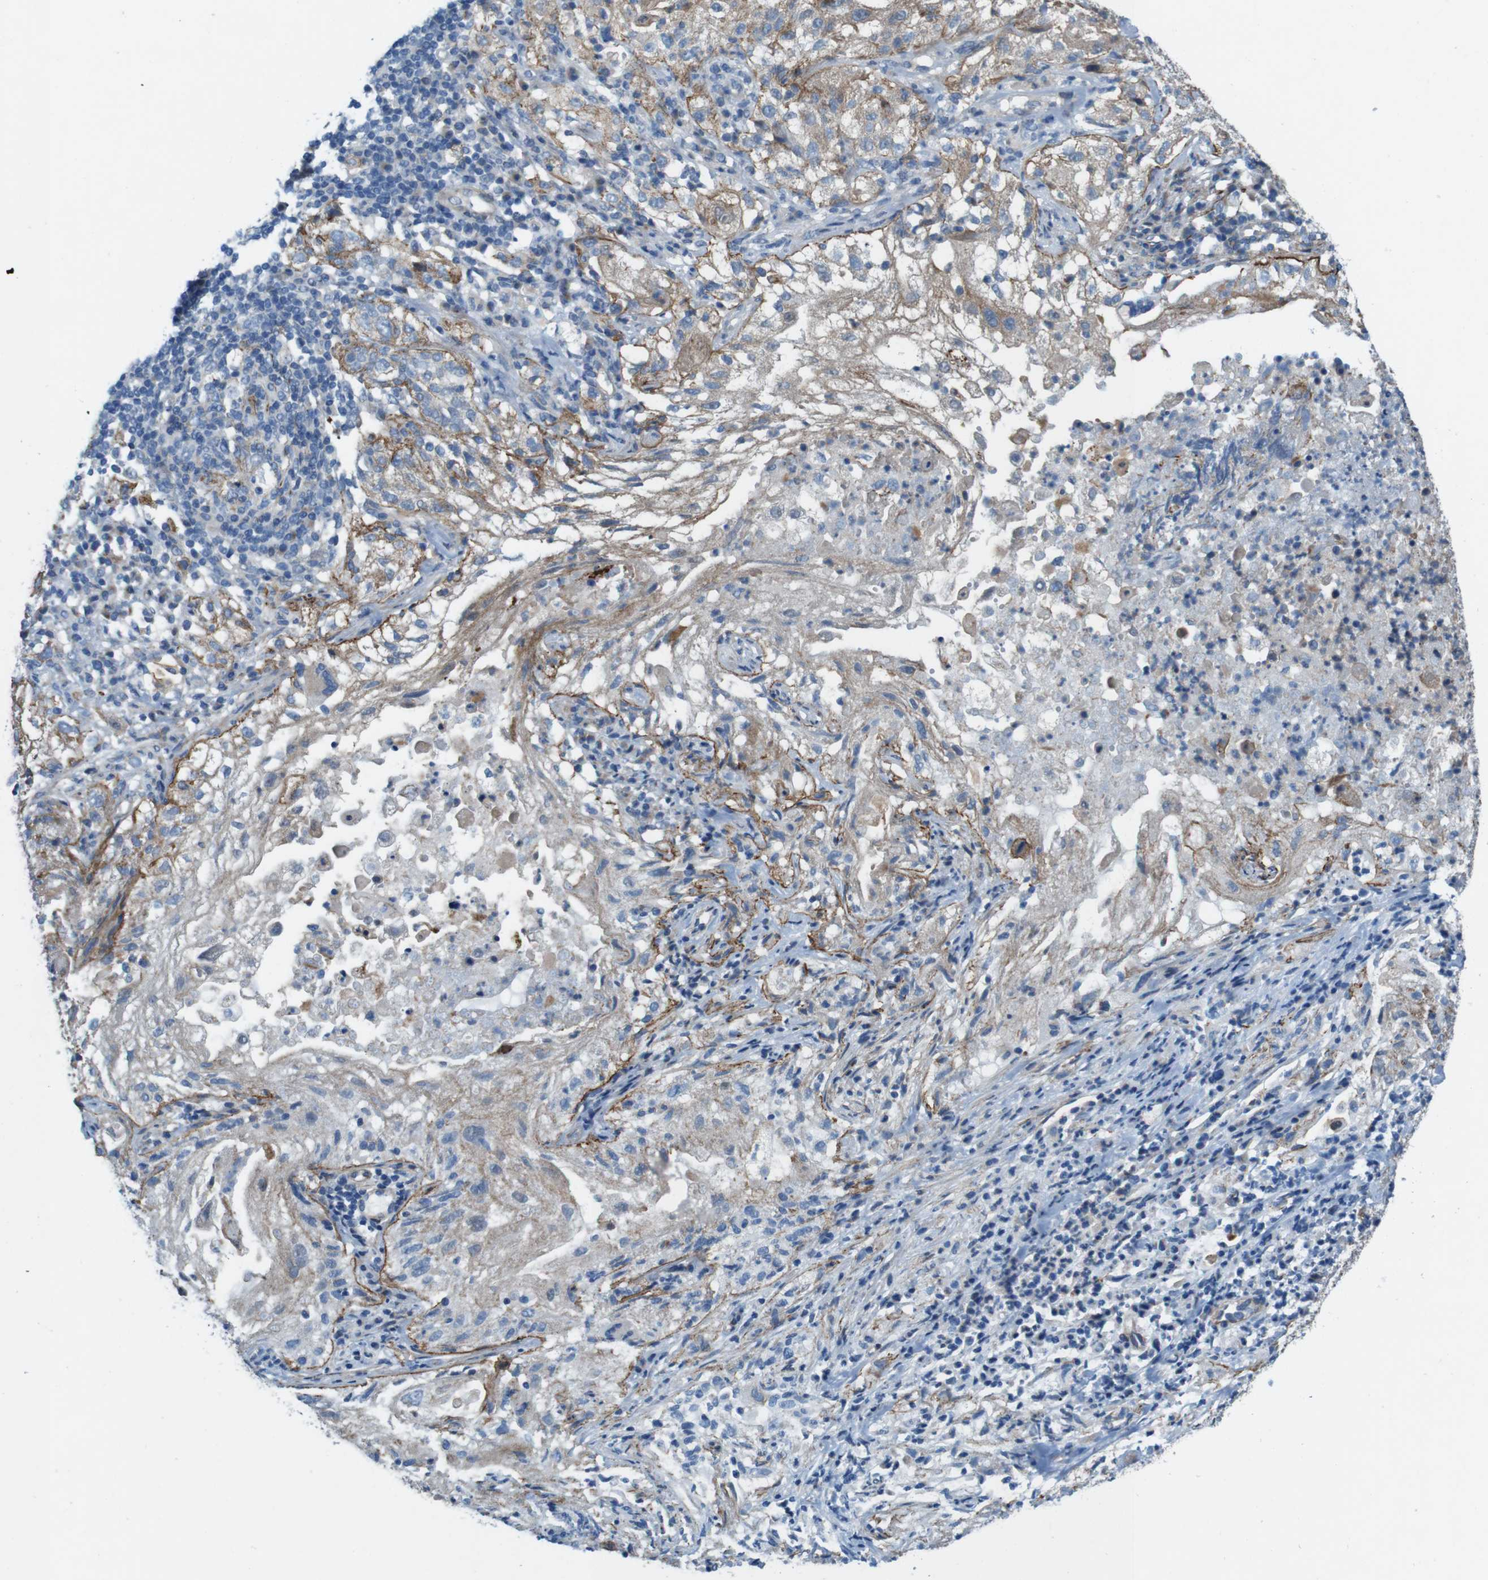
{"staining": {"intensity": "weak", "quantity": ">75%", "location": "cytoplasmic/membranous,nuclear"}, "tissue": "lung cancer", "cell_type": "Tumor cells", "image_type": "cancer", "snomed": [{"axis": "morphology", "description": "Inflammation, NOS"}, {"axis": "morphology", "description": "Squamous cell carcinoma, NOS"}, {"axis": "topography", "description": "Lymph node"}, {"axis": "topography", "description": "Soft tissue"}, {"axis": "topography", "description": "Lung"}], "caption": "IHC histopathology image of neoplastic tissue: human lung squamous cell carcinoma stained using immunohistochemistry (IHC) displays low levels of weak protein expression localized specifically in the cytoplasmic/membranous and nuclear of tumor cells, appearing as a cytoplasmic/membranous and nuclear brown color.", "gene": "SKI", "patient": {"sex": "male", "age": 66}}